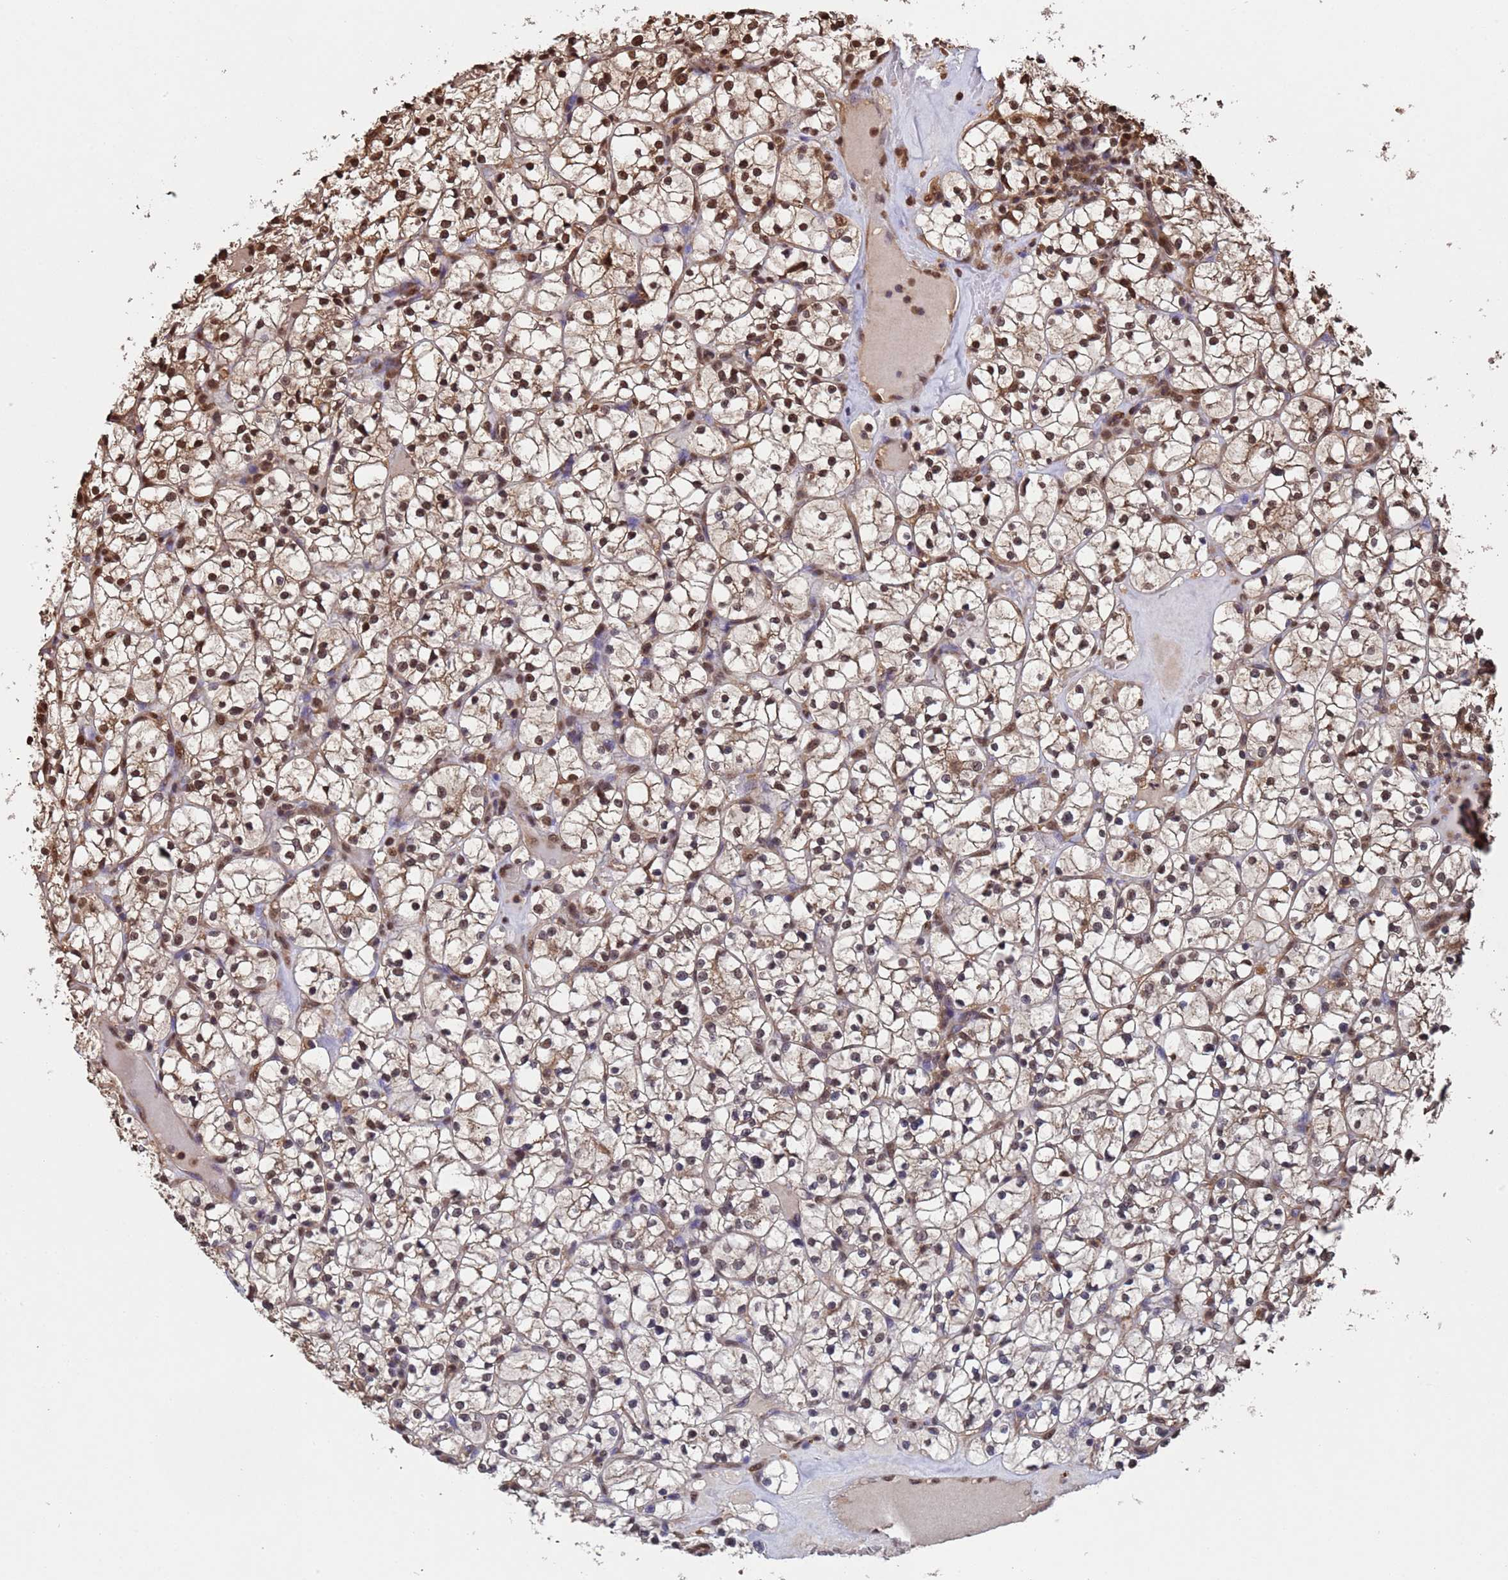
{"staining": {"intensity": "strong", "quantity": "25%-75%", "location": "nuclear"}, "tissue": "renal cancer", "cell_type": "Tumor cells", "image_type": "cancer", "snomed": [{"axis": "morphology", "description": "Adenocarcinoma, NOS"}, {"axis": "topography", "description": "Kidney"}], "caption": "Protein expression by immunohistochemistry exhibits strong nuclear positivity in approximately 25%-75% of tumor cells in adenocarcinoma (renal).", "gene": "SUMO4", "patient": {"sex": "female", "age": 64}}